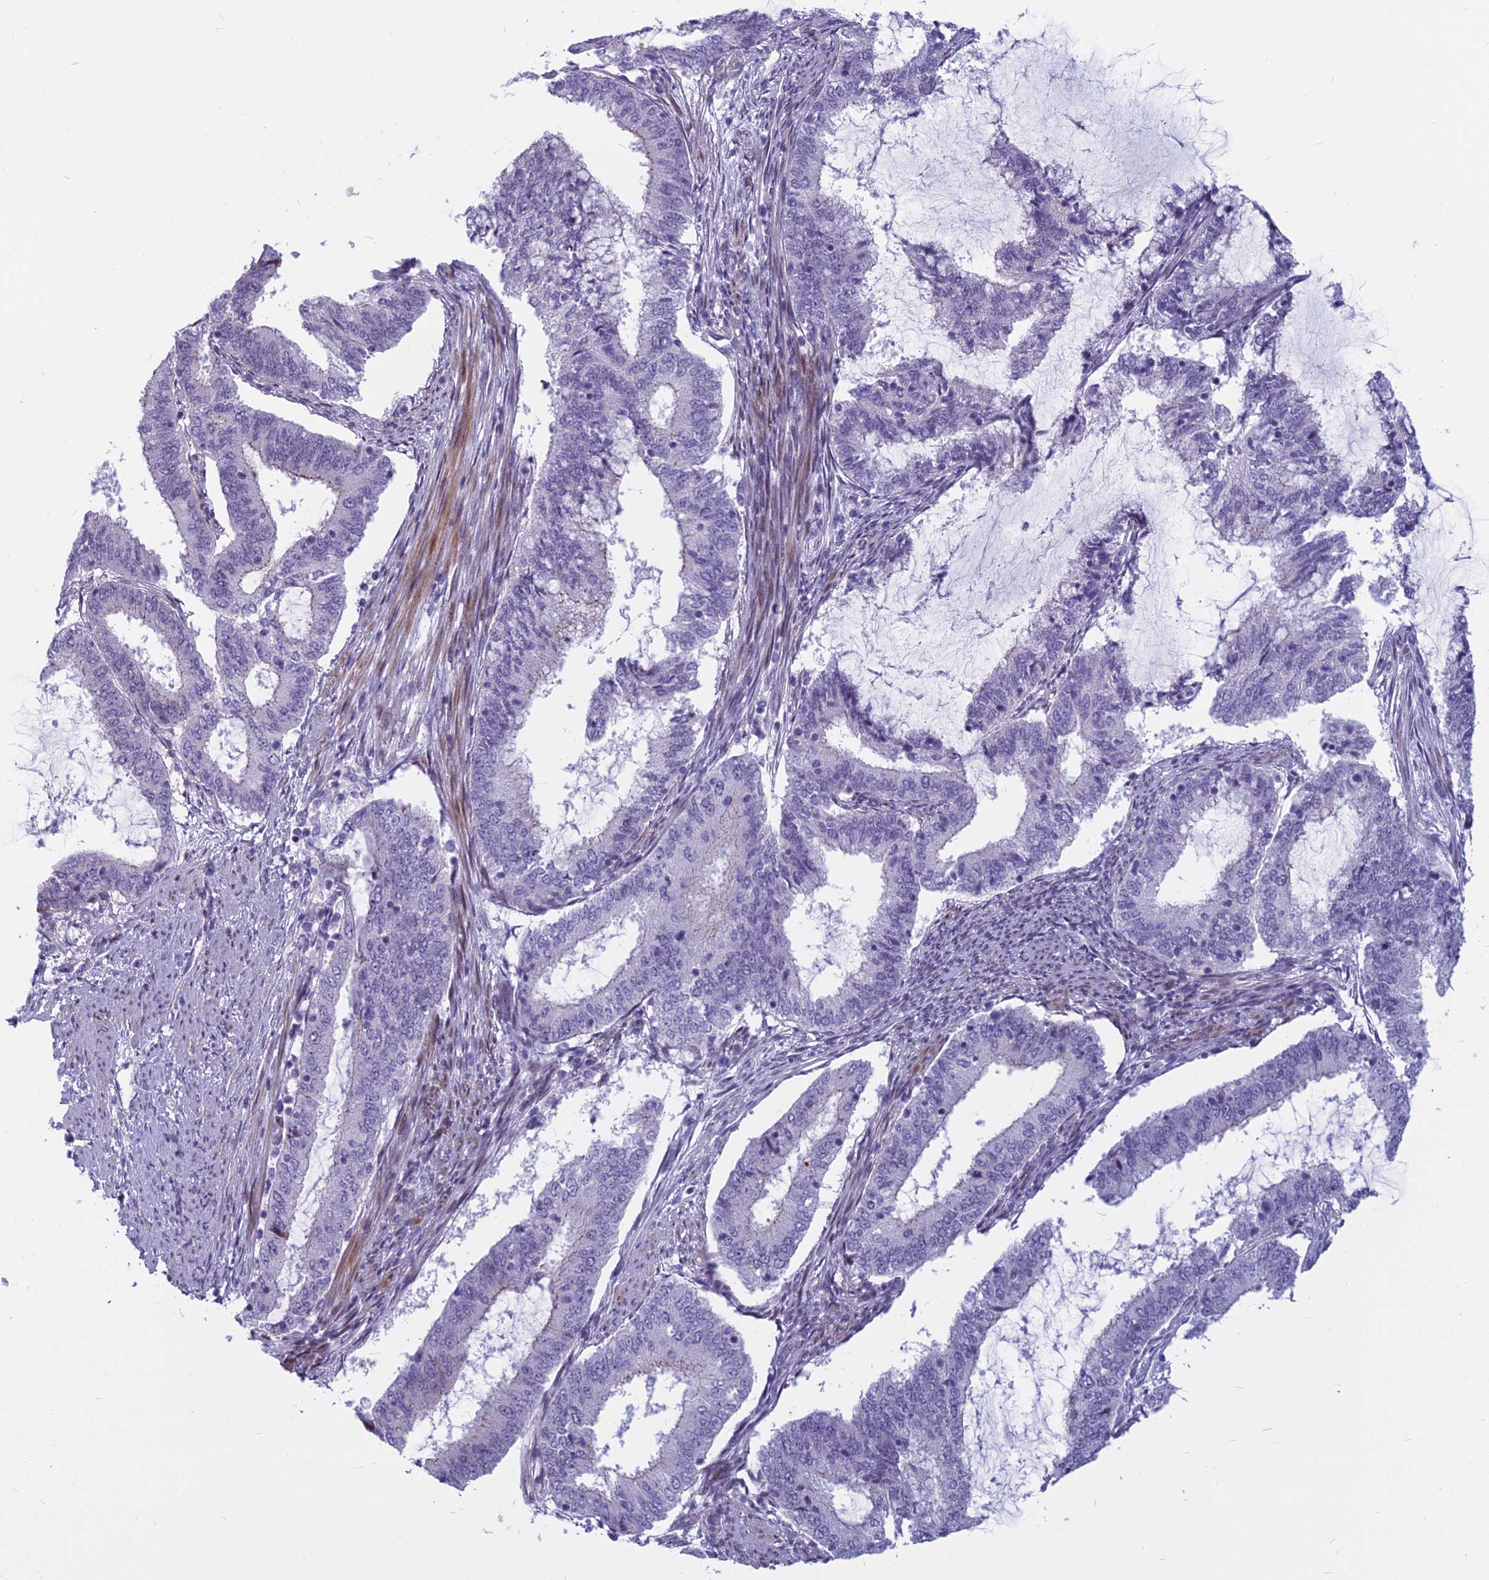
{"staining": {"intensity": "negative", "quantity": "none", "location": "none"}, "tissue": "endometrial cancer", "cell_type": "Tumor cells", "image_type": "cancer", "snomed": [{"axis": "morphology", "description": "Adenocarcinoma, NOS"}, {"axis": "topography", "description": "Endometrium"}], "caption": "Tumor cells show no significant staining in endometrial adenocarcinoma.", "gene": "MYBPC2", "patient": {"sex": "female", "age": 51}}